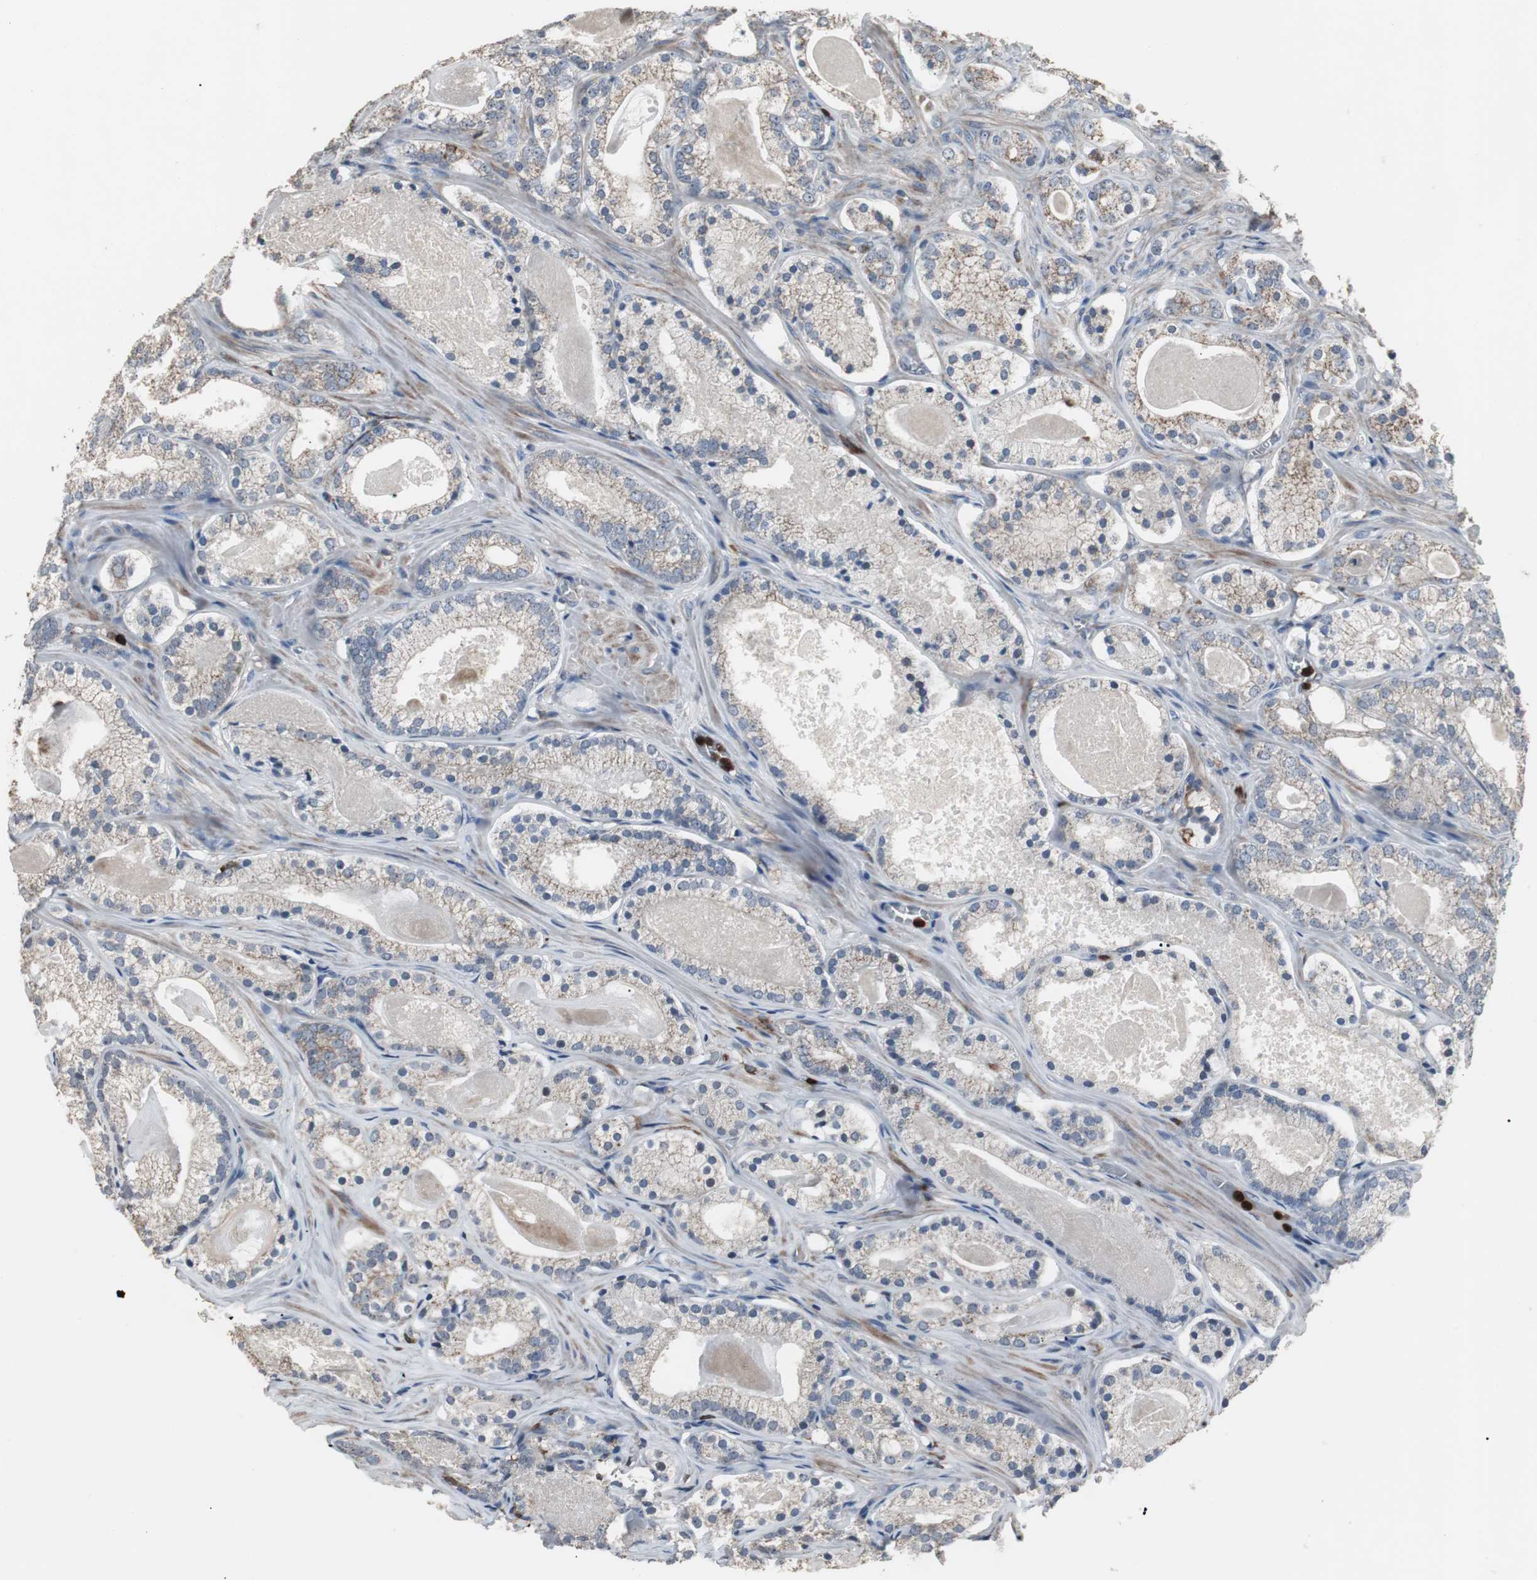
{"staining": {"intensity": "weak", "quantity": ">75%", "location": "cytoplasmic/membranous"}, "tissue": "prostate cancer", "cell_type": "Tumor cells", "image_type": "cancer", "snomed": [{"axis": "morphology", "description": "Adenocarcinoma, Low grade"}, {"axis": "topography", "description": "Prostate"}], "caption": "The micrograph reveals a brown stain indicating the presence of a protein in the cytoplasmic/membranous of tumor cells in low-grade adenocarcinoma (prostate). The staining was performed using DAB (3,3'-diaminobenzidine), with brown indicating positive protein expression. Nuclei are stained blue with hematoxylin.", "gene": "NCF2", "patient": {"sex": "male", "age": 59}}